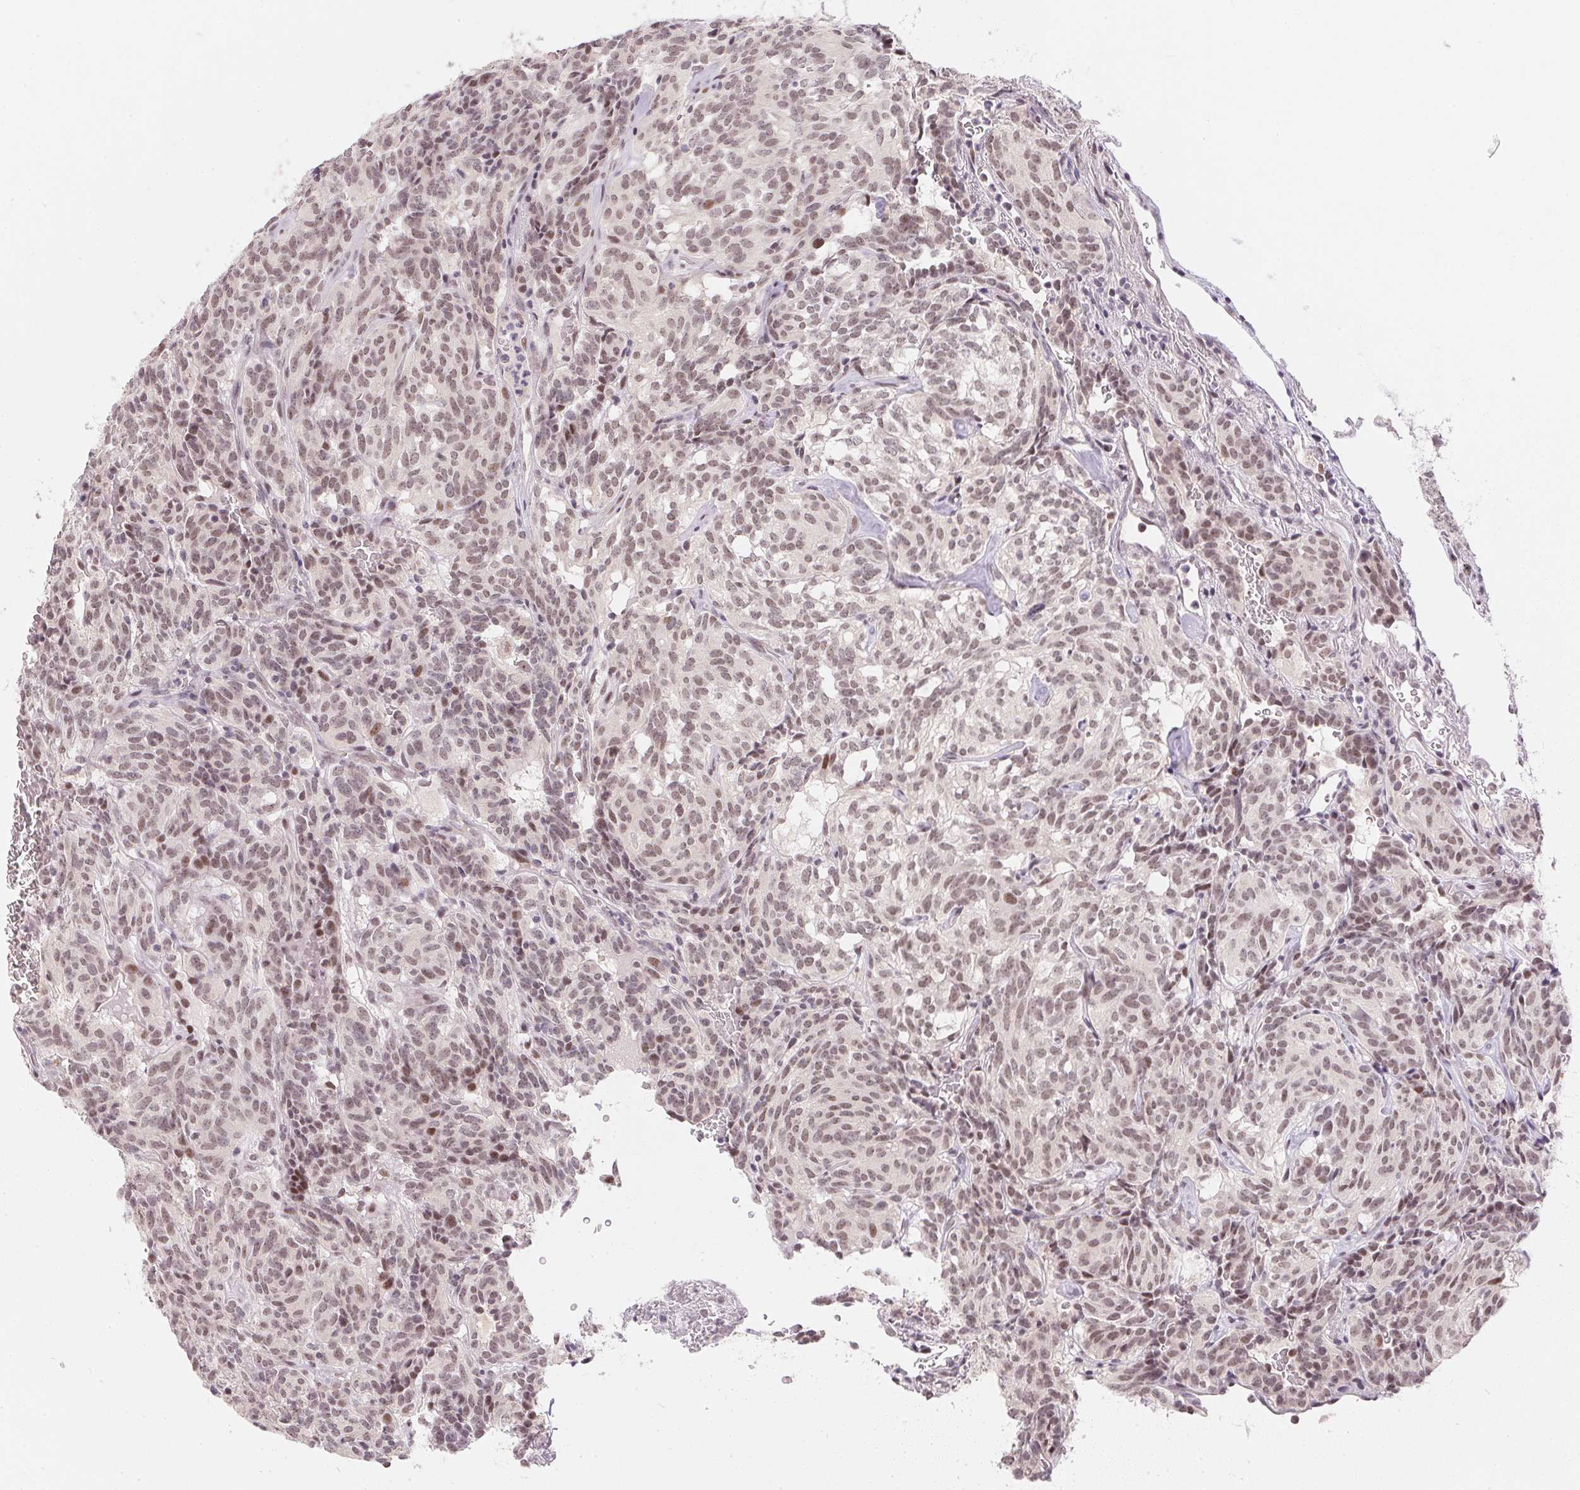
{"staining": {"intensity": "moderate", "quantity": ">75%", "location": "nuclear"}, "tissue": "carcinoid", "cell_type": "Tumor cells", "image_type": "cancer", "snomed": [{"axis": "morphology", "description": "Carcinoid, malignant, NOS"}, {"axis": "topography", "description": "Lung"}], "caption": "Protein staining displays moderate nuclear positivity in approximately >75% of tumor cells in carcinoid (malignant). (DAB (3,3'-diaminobenzidine) IHC, brown staining for protein, blue staining for nuclei).", "gene": "KDM4D", "patient": {"sex": "female", "age": 61}}